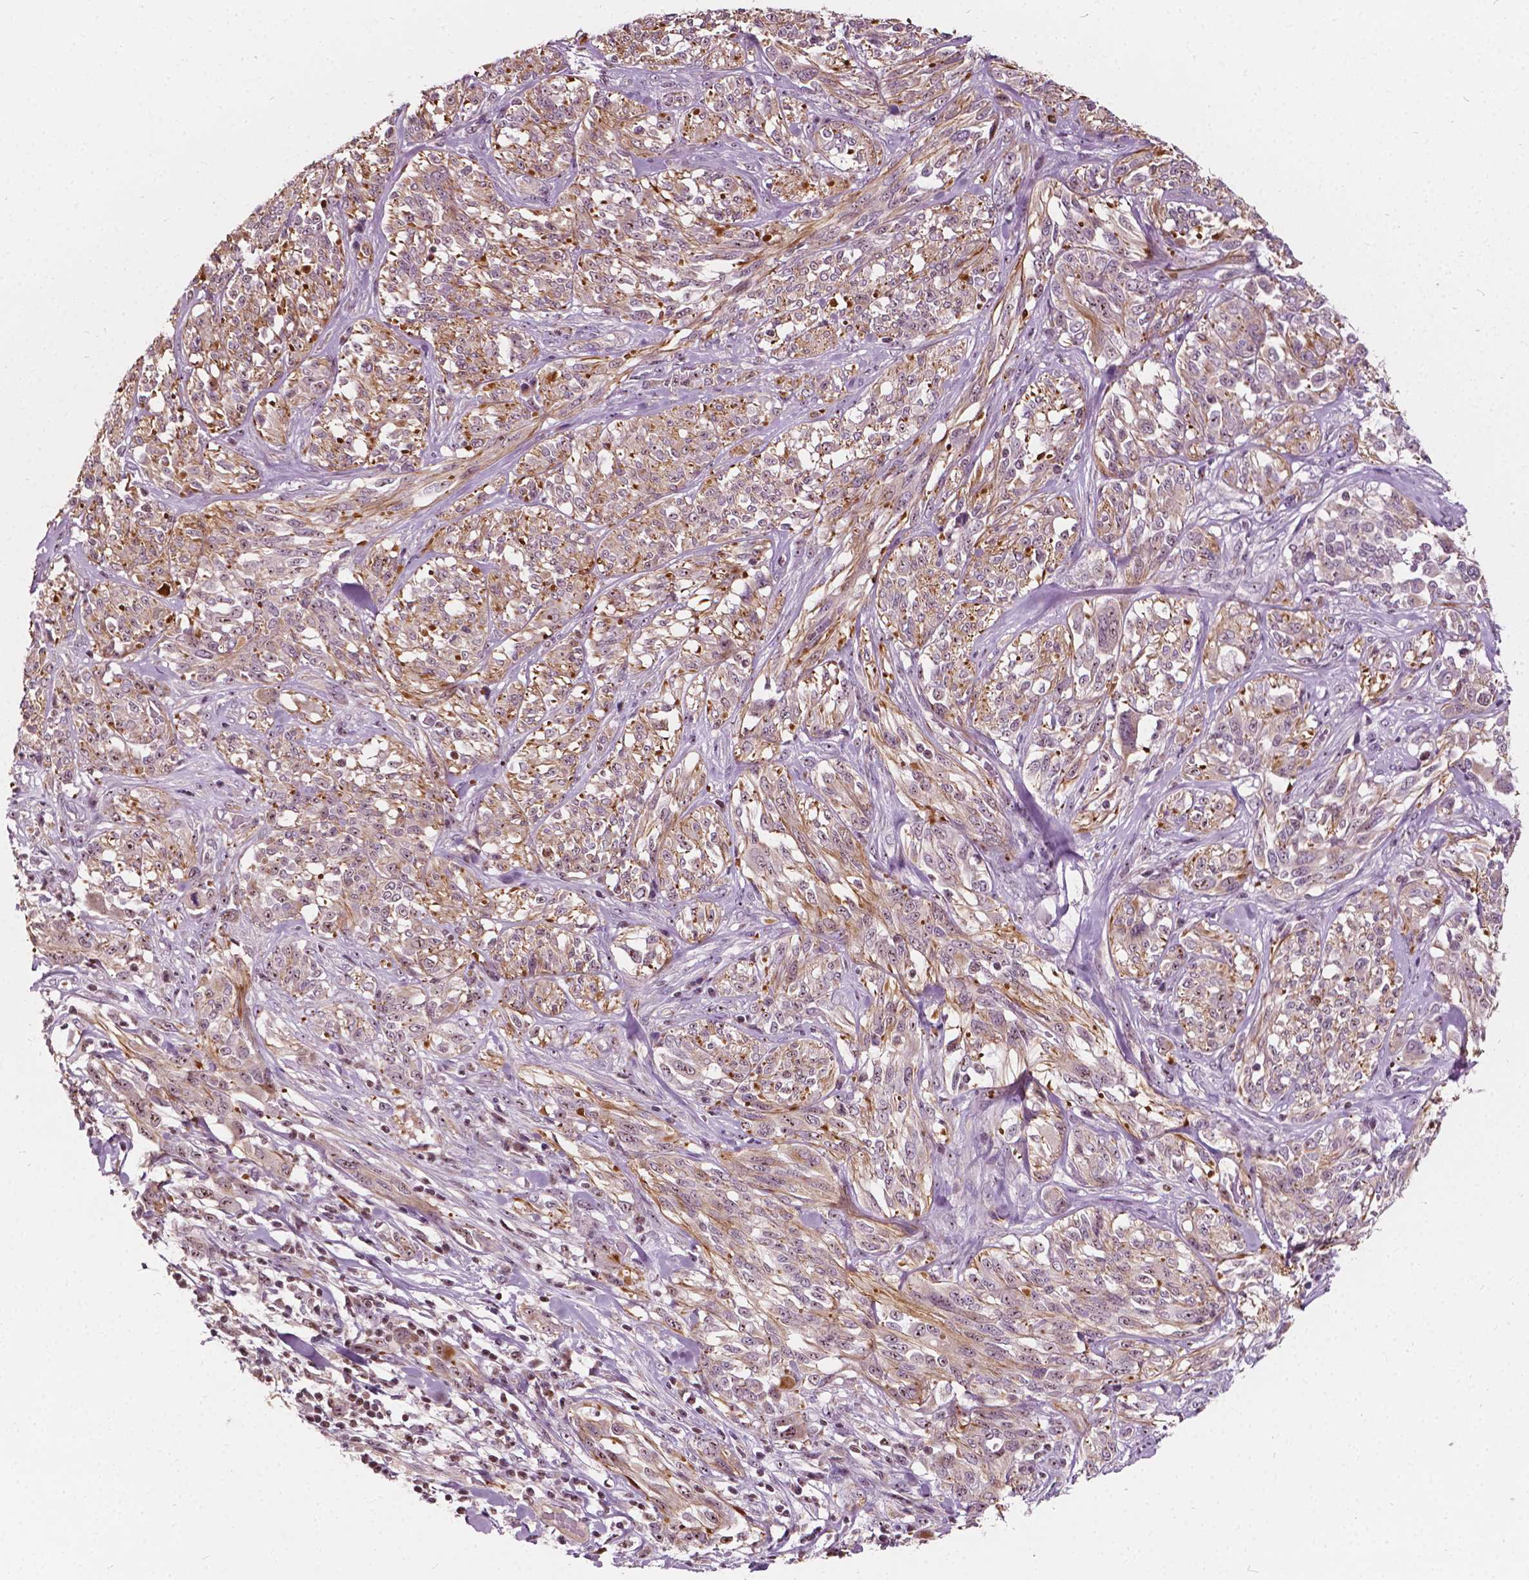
{"staining": {"intensity": "moderate", "quantity": ">75%", "location": "cytoplasmic/membranous,nuclear"}, "tissue": "melanoma", "cell_type": "Tumor cells", "image_type": "cancer", "snomed": [{"axis": "morphology", "description": "Malignant melanoma, NOS"}, {"axis": "topography", "description": "Skin"}], "caption": "Melanoma stained with a brown dye displays moderate cytoplasmic/membranous and nuclear positive positivity in about >75% of tumor cells.", "gene": "ODF3L2", "patient": {"sex": "female", "age": 91}}